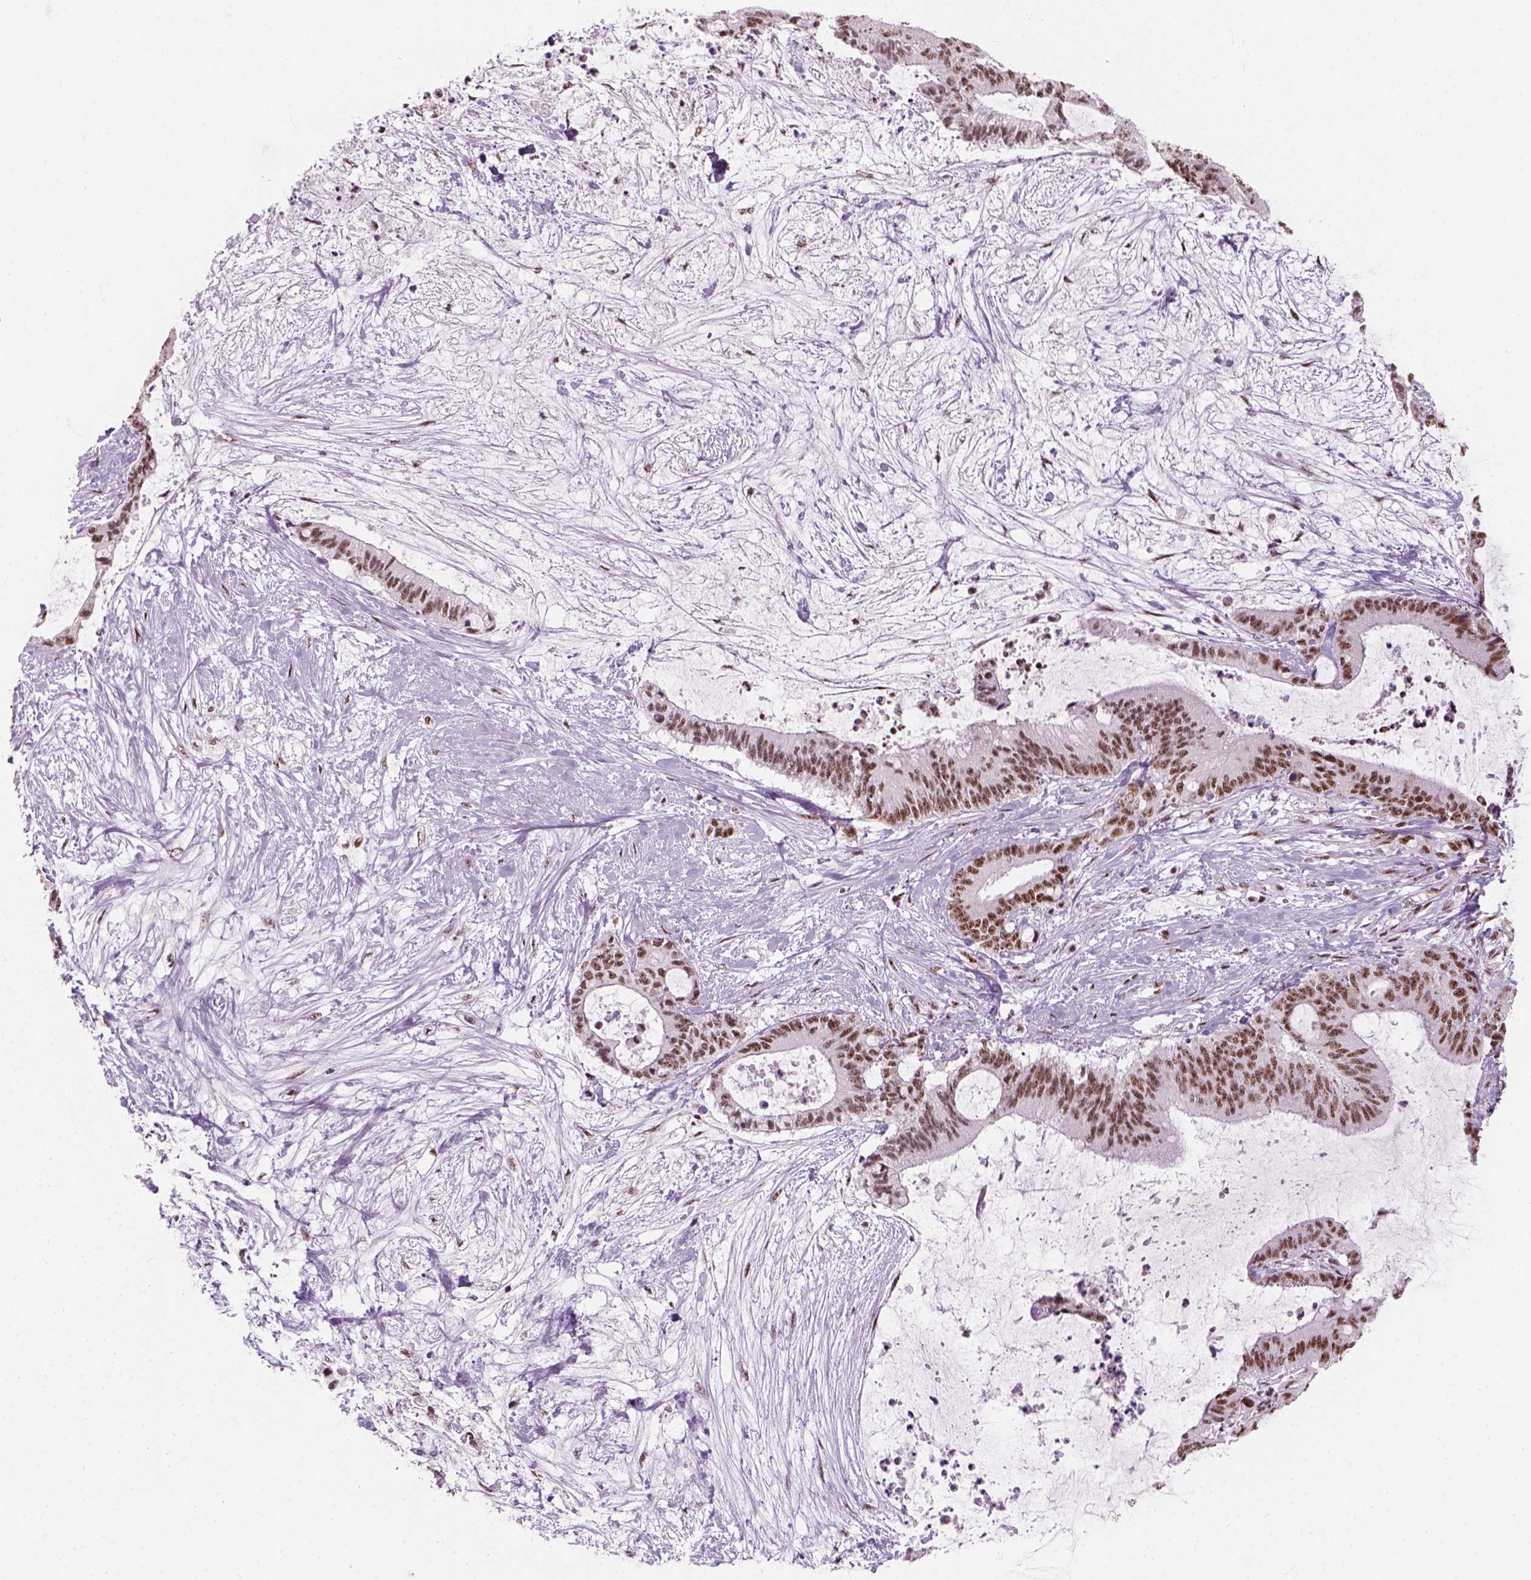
{"staining": {"intensity": "moderate", "quantity": ">75%", "location": "nuclear"}, "tissue": "liver cancer", "cell_type": "Tumor cells", "image_type": "cancer", "snomed": [{"axis": "morphology", "description": "Cholangiocarcinoma"}, {"axis": "topography", "description": "Liver"}], "caption": "Liver cholangiocarcinoma stained for a protein (brown) reveals moderate nuclear positive positivity in about >75% of tumor cells.", "gene": "GTF2F1", "patient": {"sex": "female", "age": 73}}